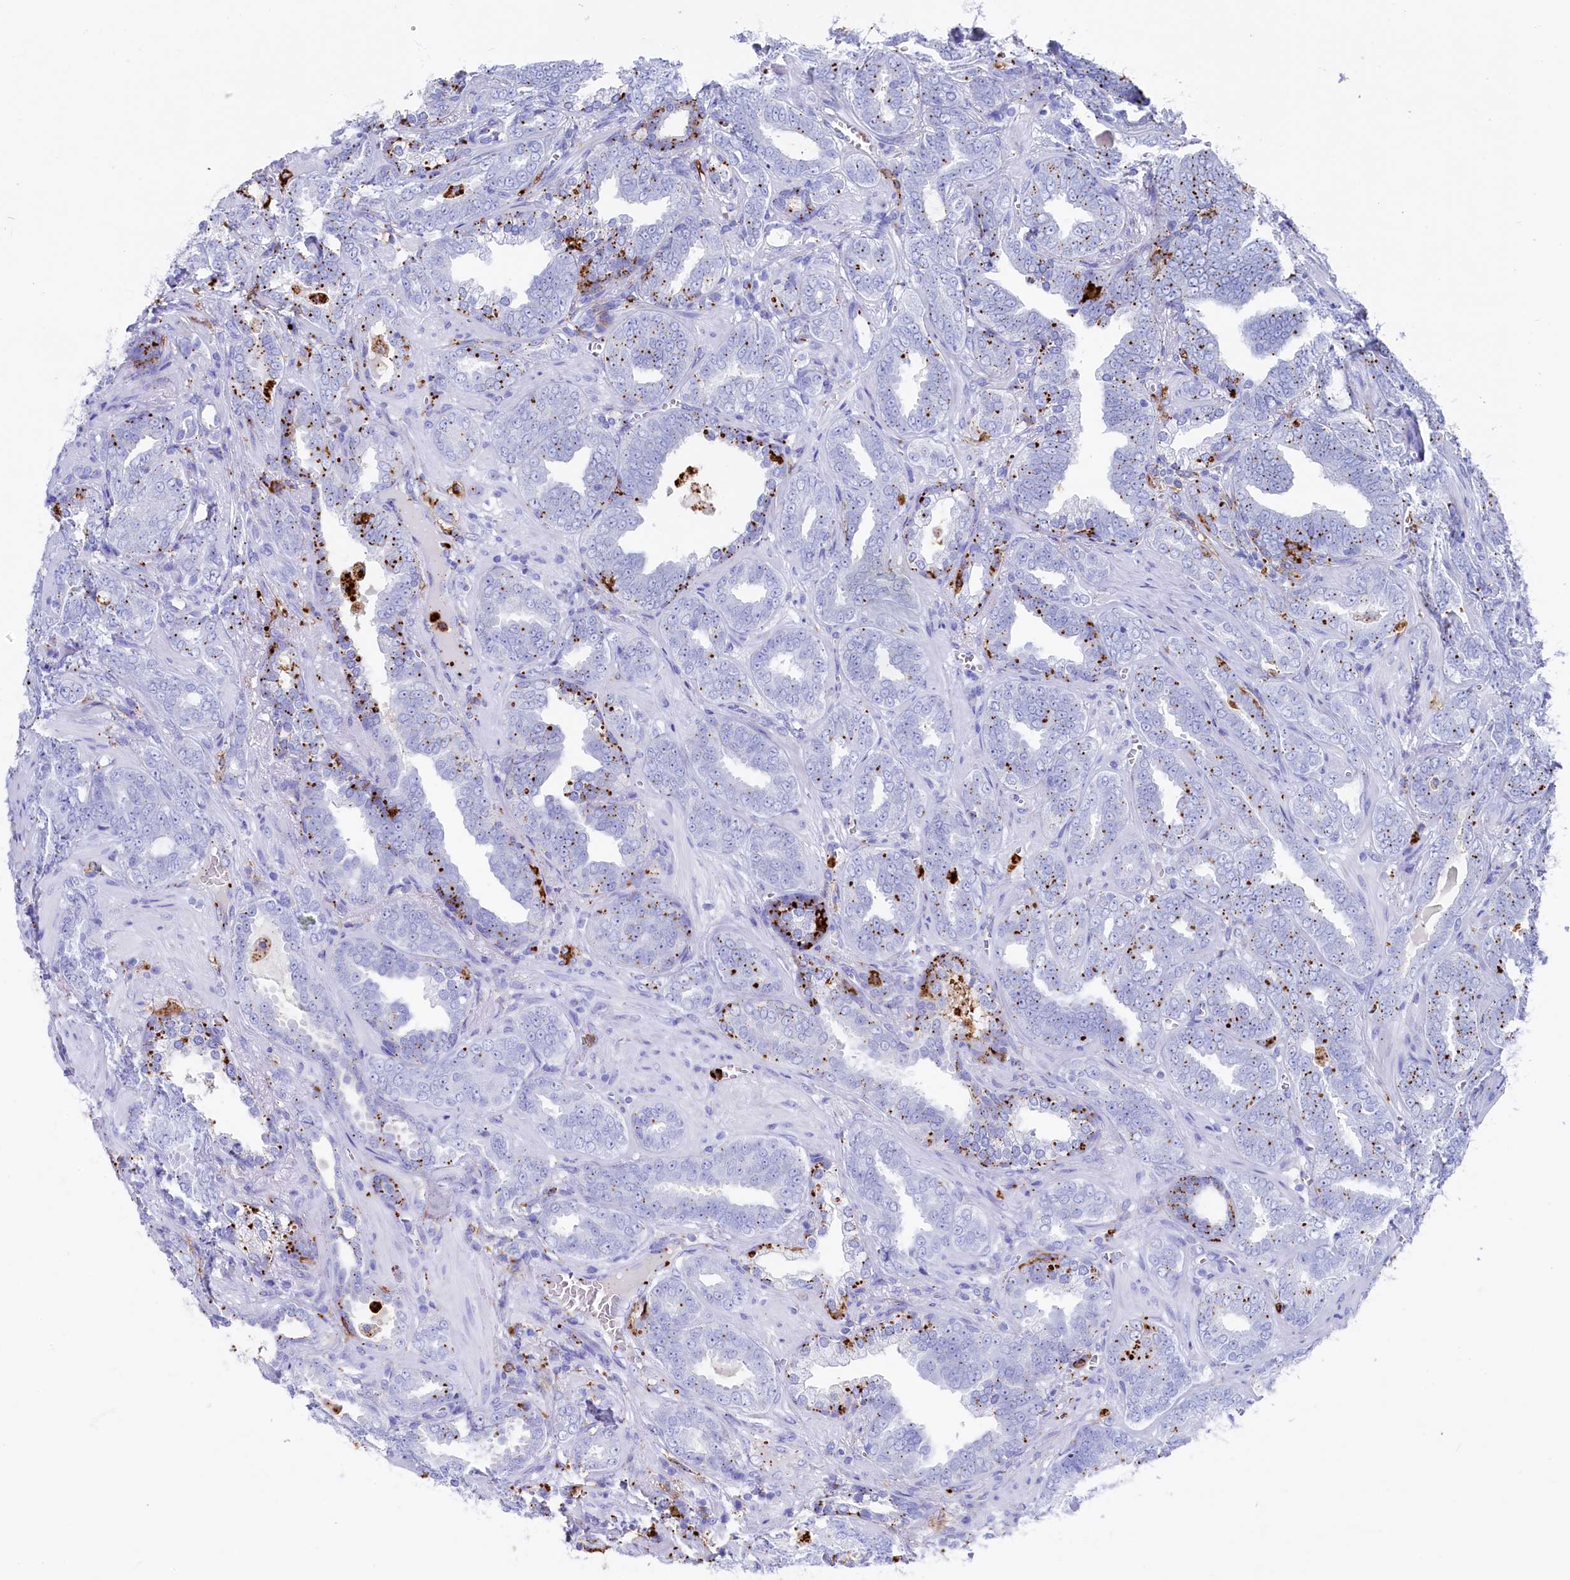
{"staining": {"intensity": "moderate", "quantity": "<25%", "location": "cytoplasmic/membranous"}, "tissue": "prostate cancer", "cell_type": "Tumor cells", "image_type": "cancer", "snomed": [{"axis": "morphology", "description": "Adenocarcinoma, High grade"}, {"axis": "topography", "description": "Prostate and seminal vesicle, NOS"}], "caption": "There is low levels of moderate cytoplasmic/membranous positivity in tumor cells of prostate cancer, as demonstrated by immunohistochemical staining (brown color).", "gene": "PLAC8", "patient": {"sex": "male", "age": 67}}